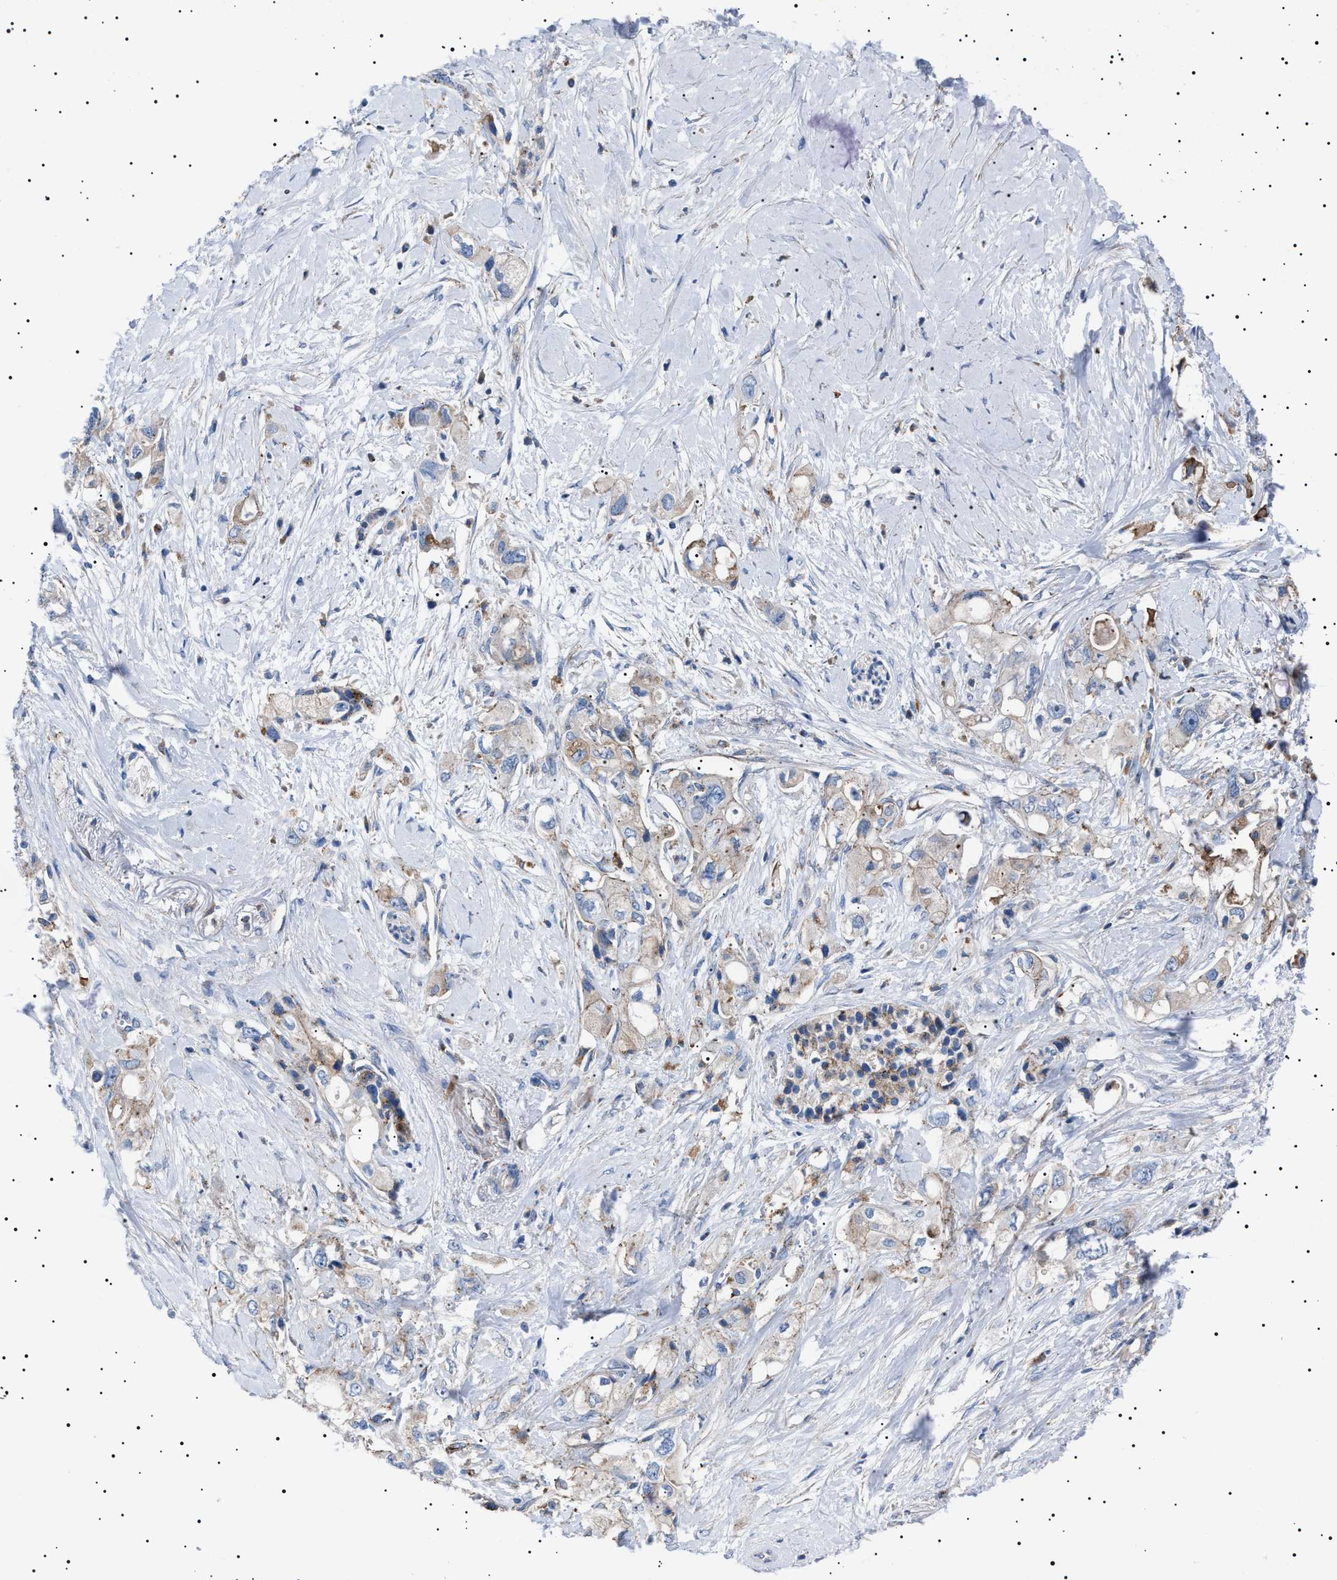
{"staining": {"intensity": "negative", "quantity": "none", "location": "none"}, "tissue": "pancreatic cancer", "cell_type": "Tumor cells", "image_type": "cancer", "snomed": [{"axis": "morphology", "description": "Adenocarcinoma, NOS"}, {"axis": "topography", "description": "Pancreas"}], "caption": "Tumor cells show no significant expression in pancreatic cancer (adenocarcinoma).", "gene": "NEU1", "patient": {"sex": "female", "age": 56}}